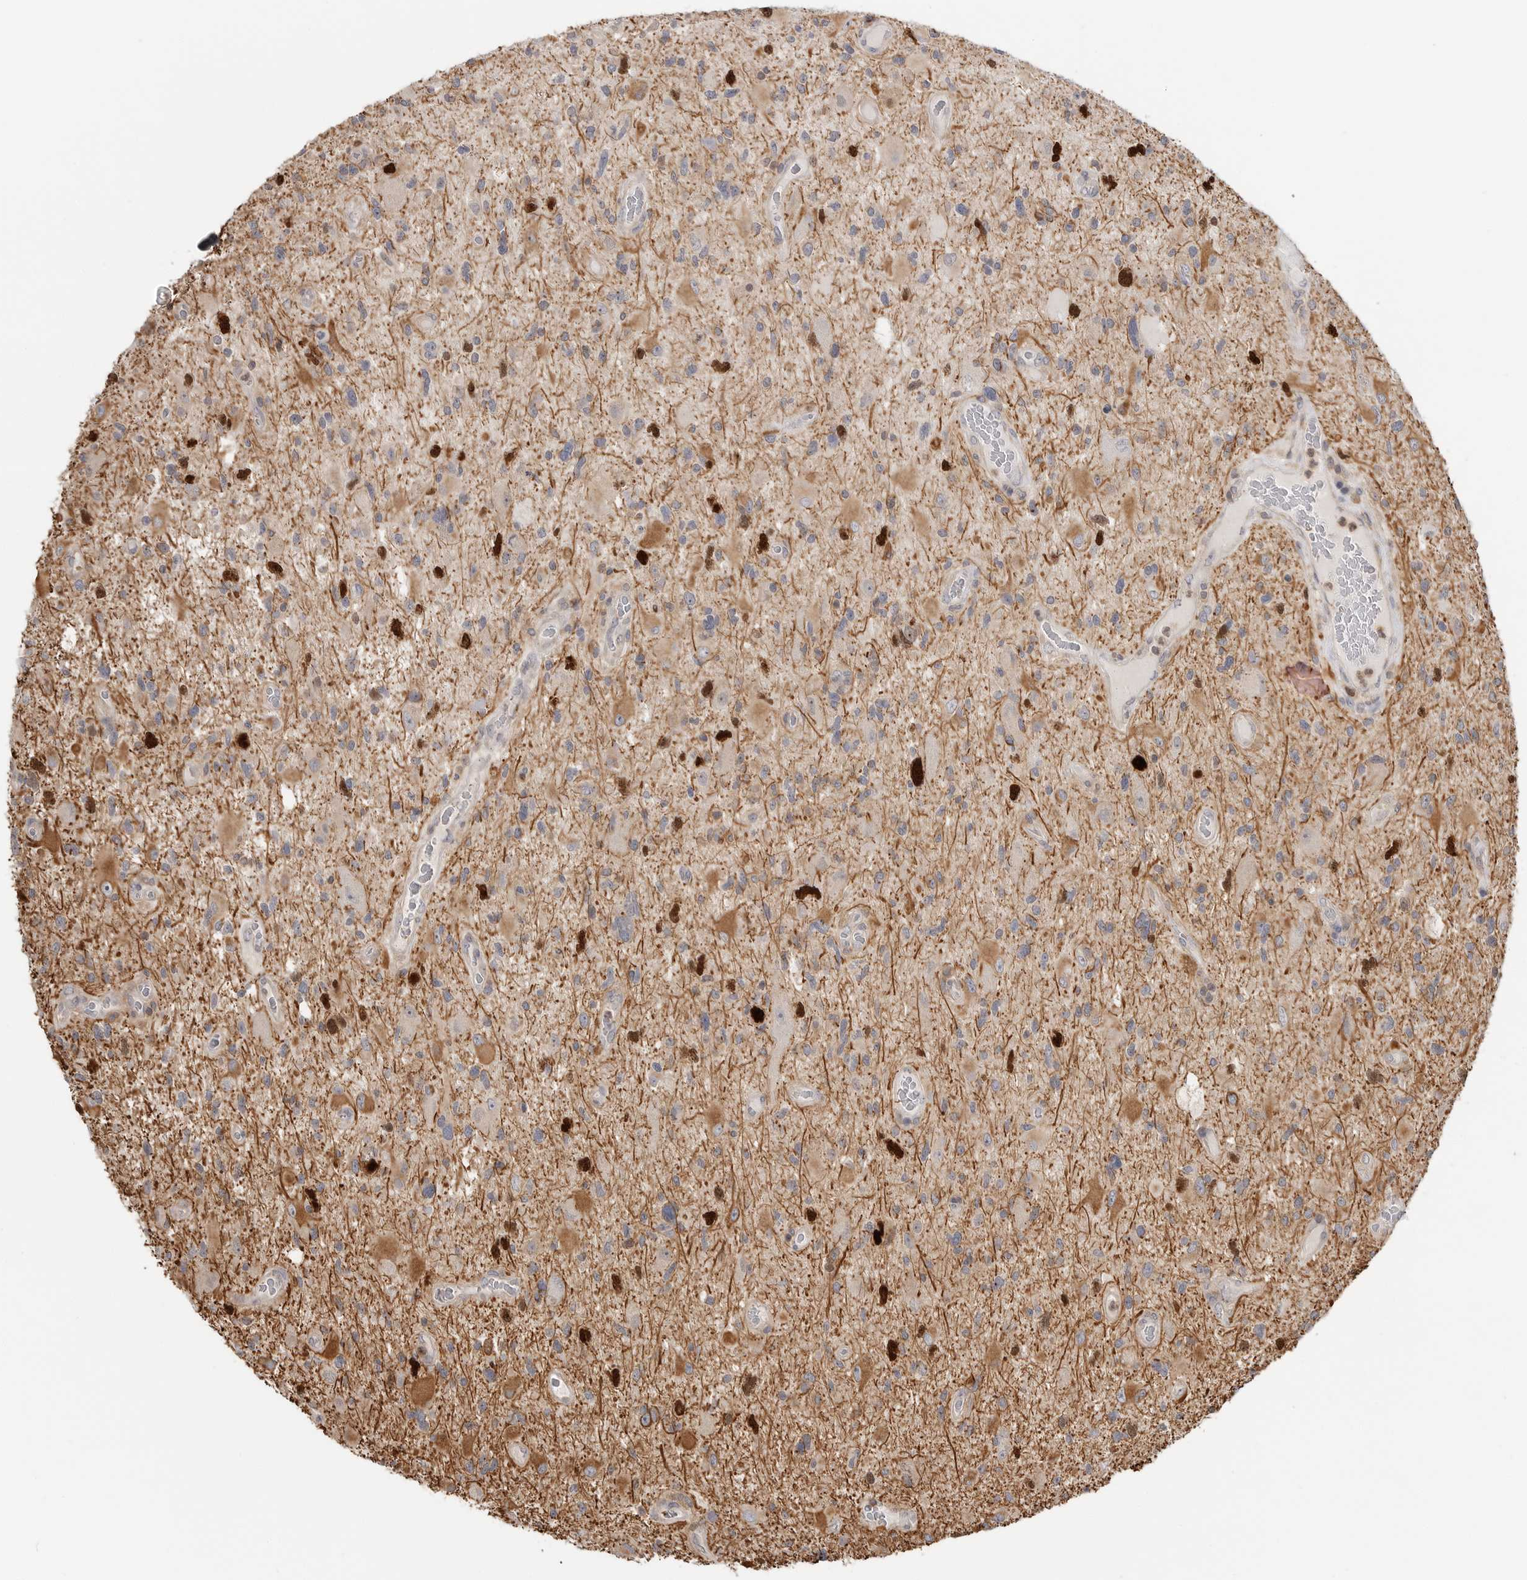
{"staining": {"intensity": "strong", "quantity": "<25%", "location": "nuclear"}, "tissue": "glioma", "cell_type": "Tumor cells", "image_type": "cancer", "snomed": [{"axis": "morphology", "description": "Glioma, malignant, High grade"}, {"axis": "topography", "description": "Brain"}], "caption": "Immunohistochemical staining of malignant glioma (high-grade) demonstrates medium levels of strong nuclear positivity in about <25% of tumor cells.", "gene": "TOP2A", "patient": {"sex": "male", "age": 33}}